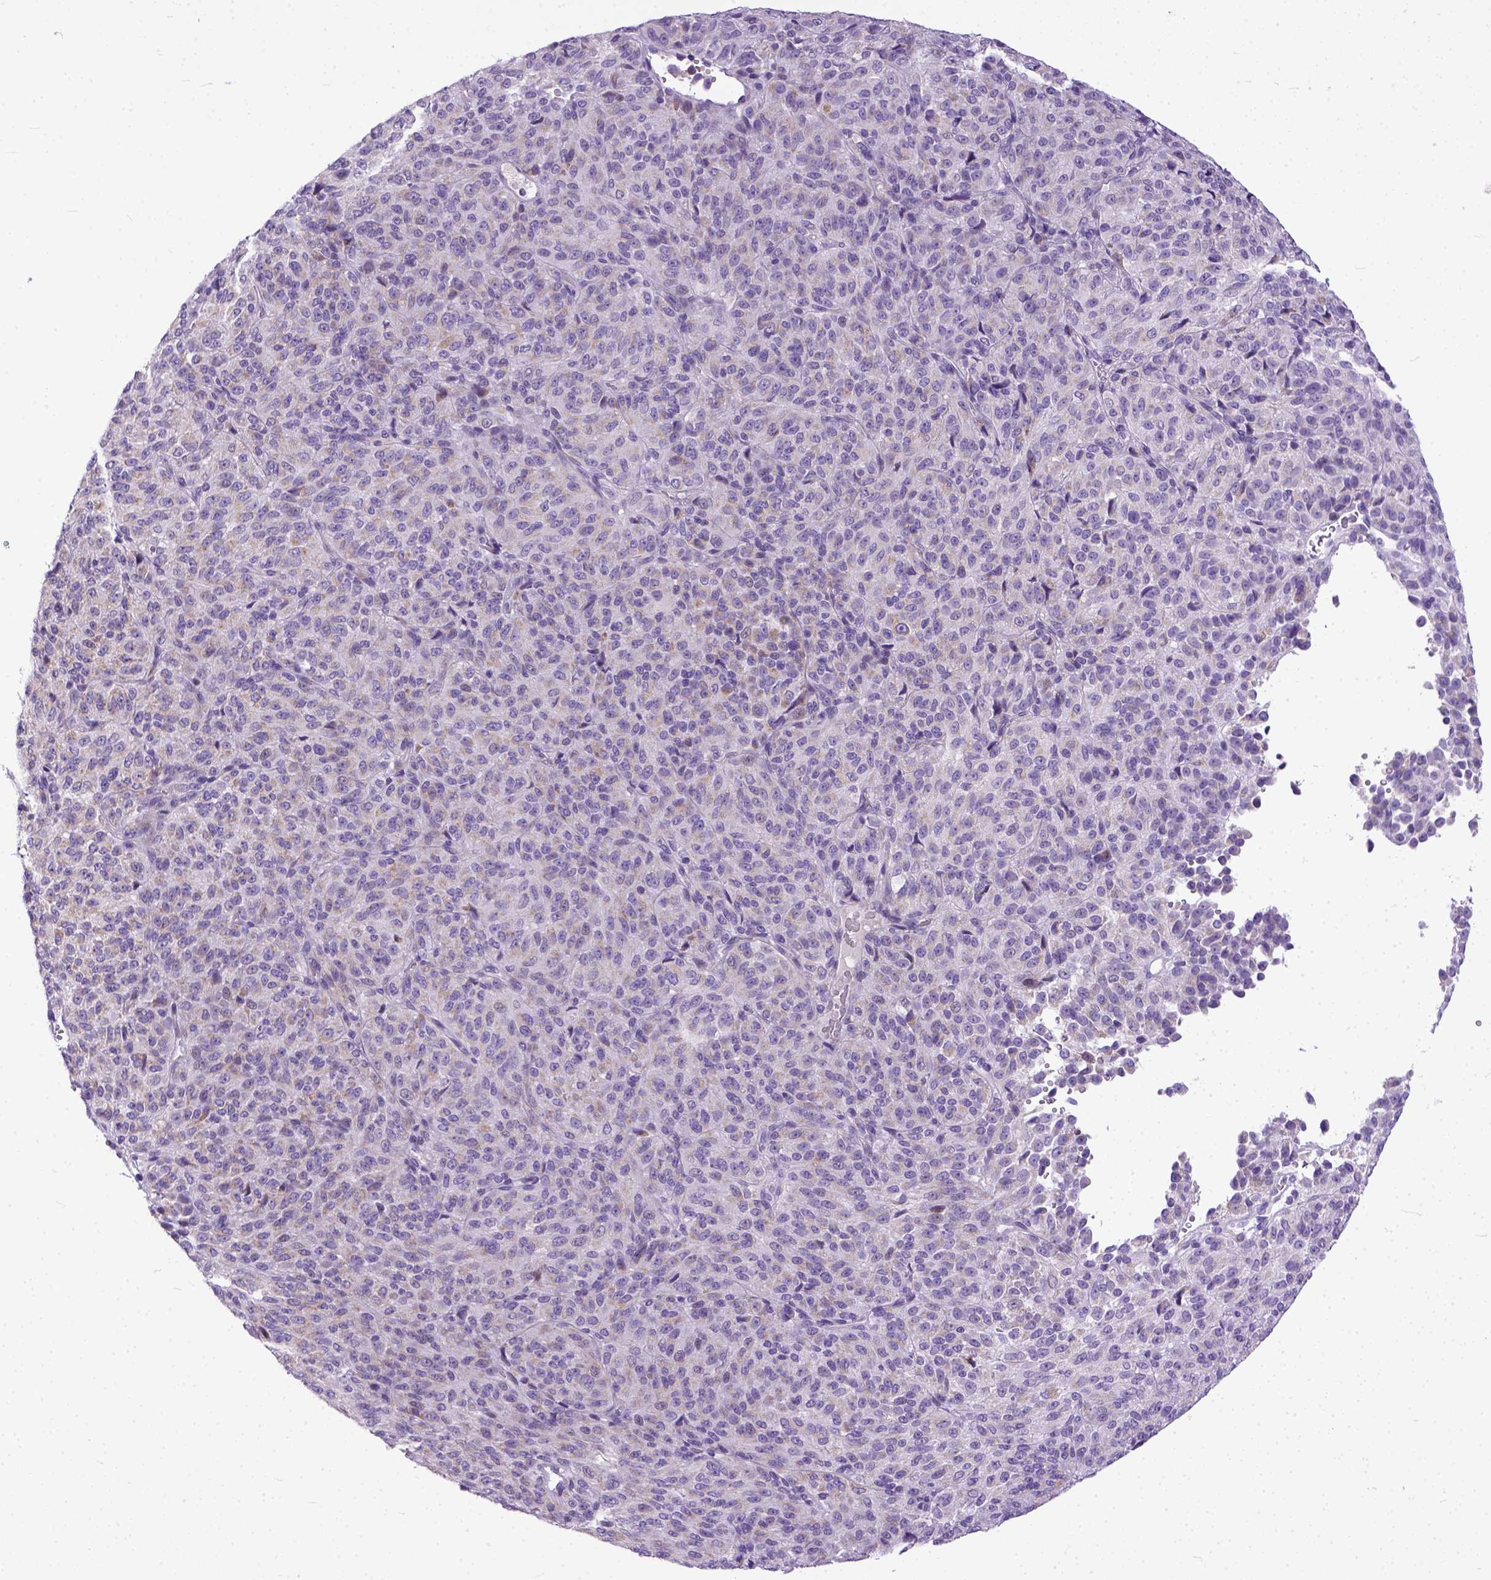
{"staining": {"intensity": "negative", "quantity": "none", "location": "none"}, "tissue": "melanoma", "cell_type": "Tumor cells", "image_type": "cancer", "snomed": [{"axis": "morphology", "description": "Malignant melanoma, Metastatic site"}, {"axis": "topography", "description": "Brain"}], "caption": "Immunohistochemical staining of malignant melanoma (metastatic site) displays no significant staining in tumor cells.", "gene": "PLK5", "patient": {"sex": "female", "age": 56}}